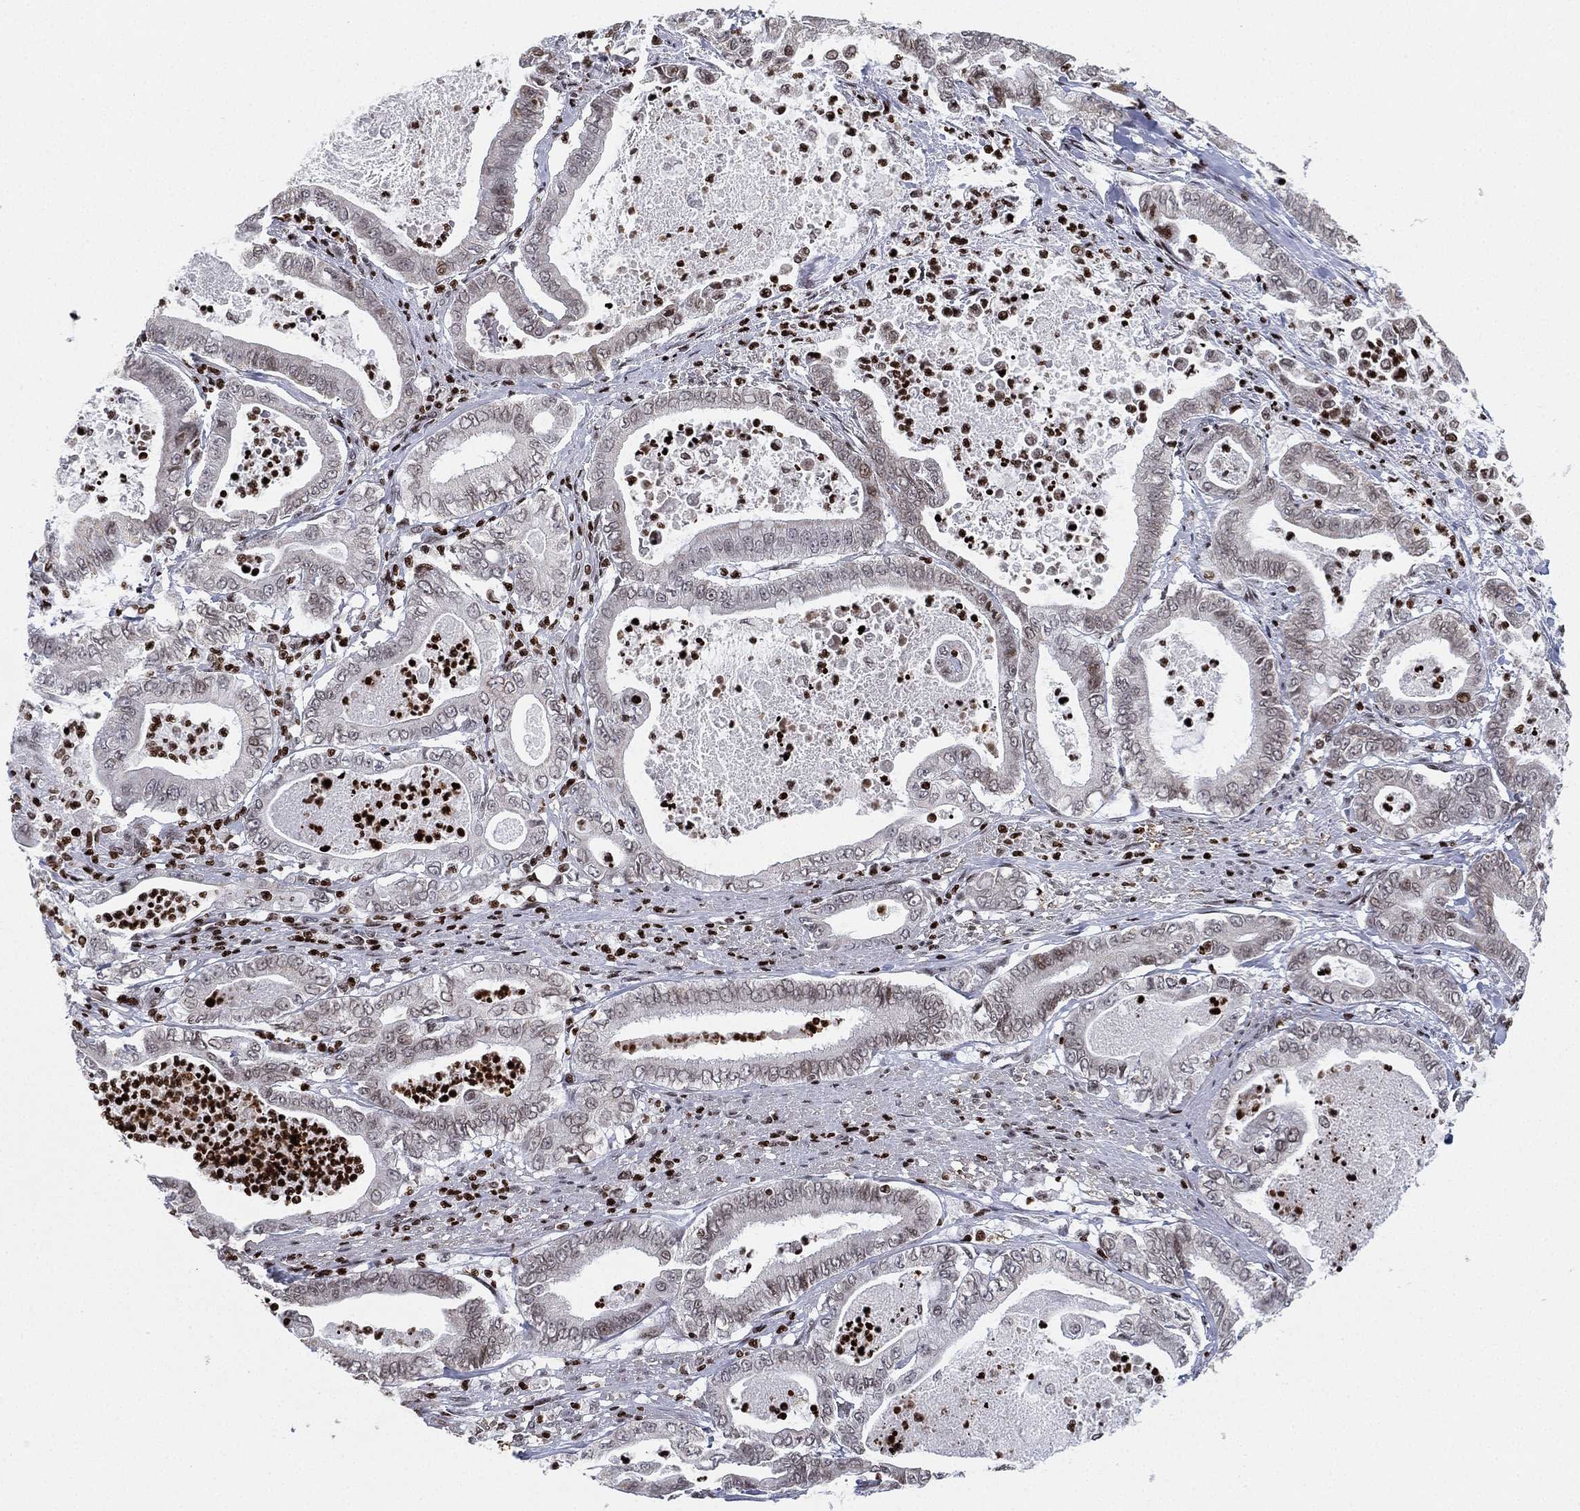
{"staining": {"intensity": "negative", "quantity": "none", "location": "none"}, "tissue": "pancreatic cancer", "cell_type": "Tumor cells", "image_type": "cancer", "snomed": [{"axis": "morphology", "description": "Adenocarcinoma, NOS"}, {"axis": "topography", "description": "Pancreas"}], "caption": "IHC histopathology image of adenocarcinoma (pancreatic) stained for a protein (brown), which exhibits no staining in tumor cells.", "gene": "MFSD14A", "patient": {"sex": "male", "age": 71}}